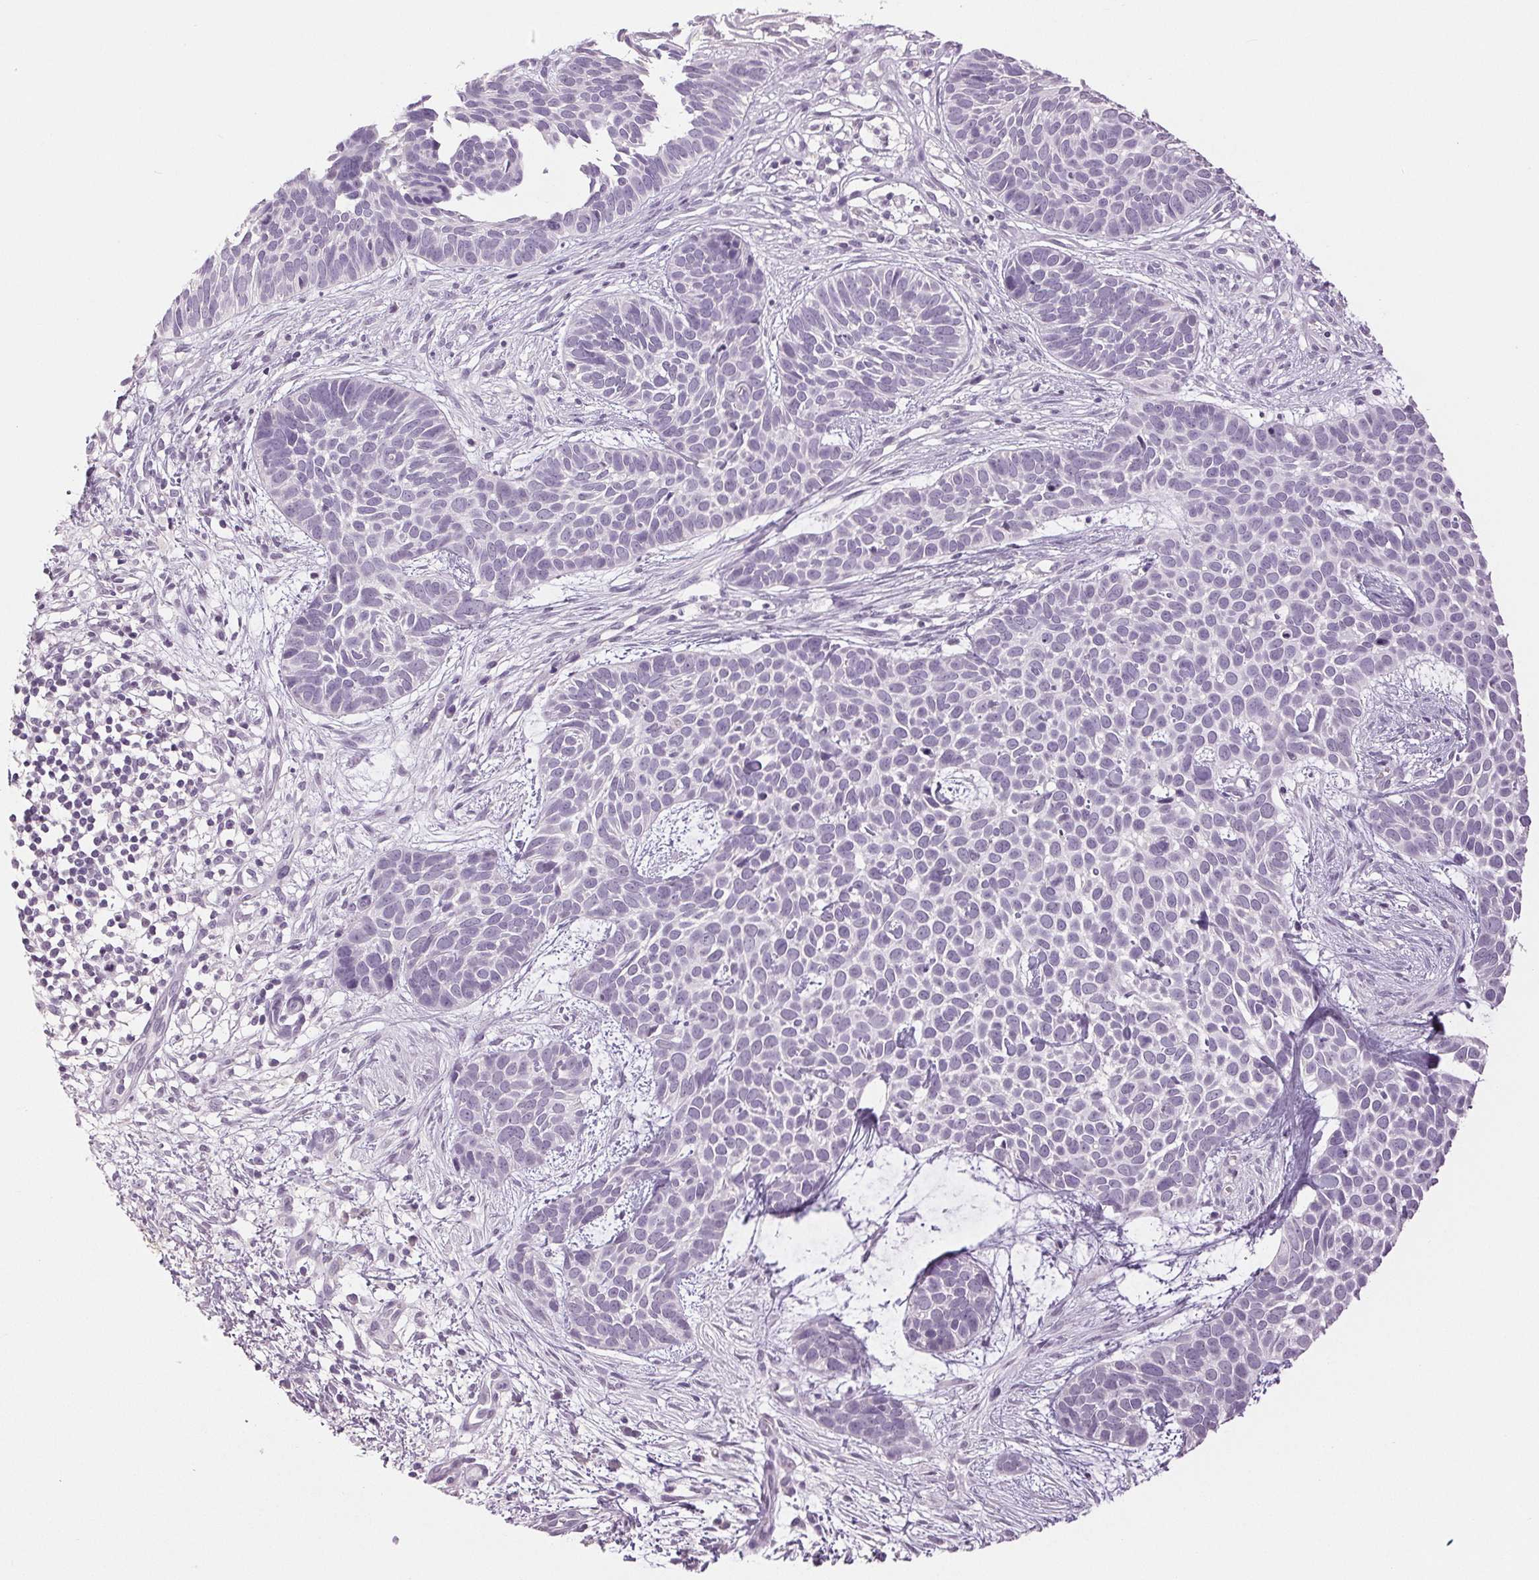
{"staining": {"intensity": "negative", "quantity": "none", "location": "none"}, "tissue": "skin cancer", "cell_type": "Tumor cells", "image_type": "cancer", "snomed": [{"axis": "morphology", "description": "Basal cell carcinoma"}, {"axis": "topography", "description": "Skin"}], "caption": "Image shows no protein expression in tumor cells of skin basal cell carcinoma tissue.", "gene": "LTF", "patient": {"sex": "male", "age": 69}}